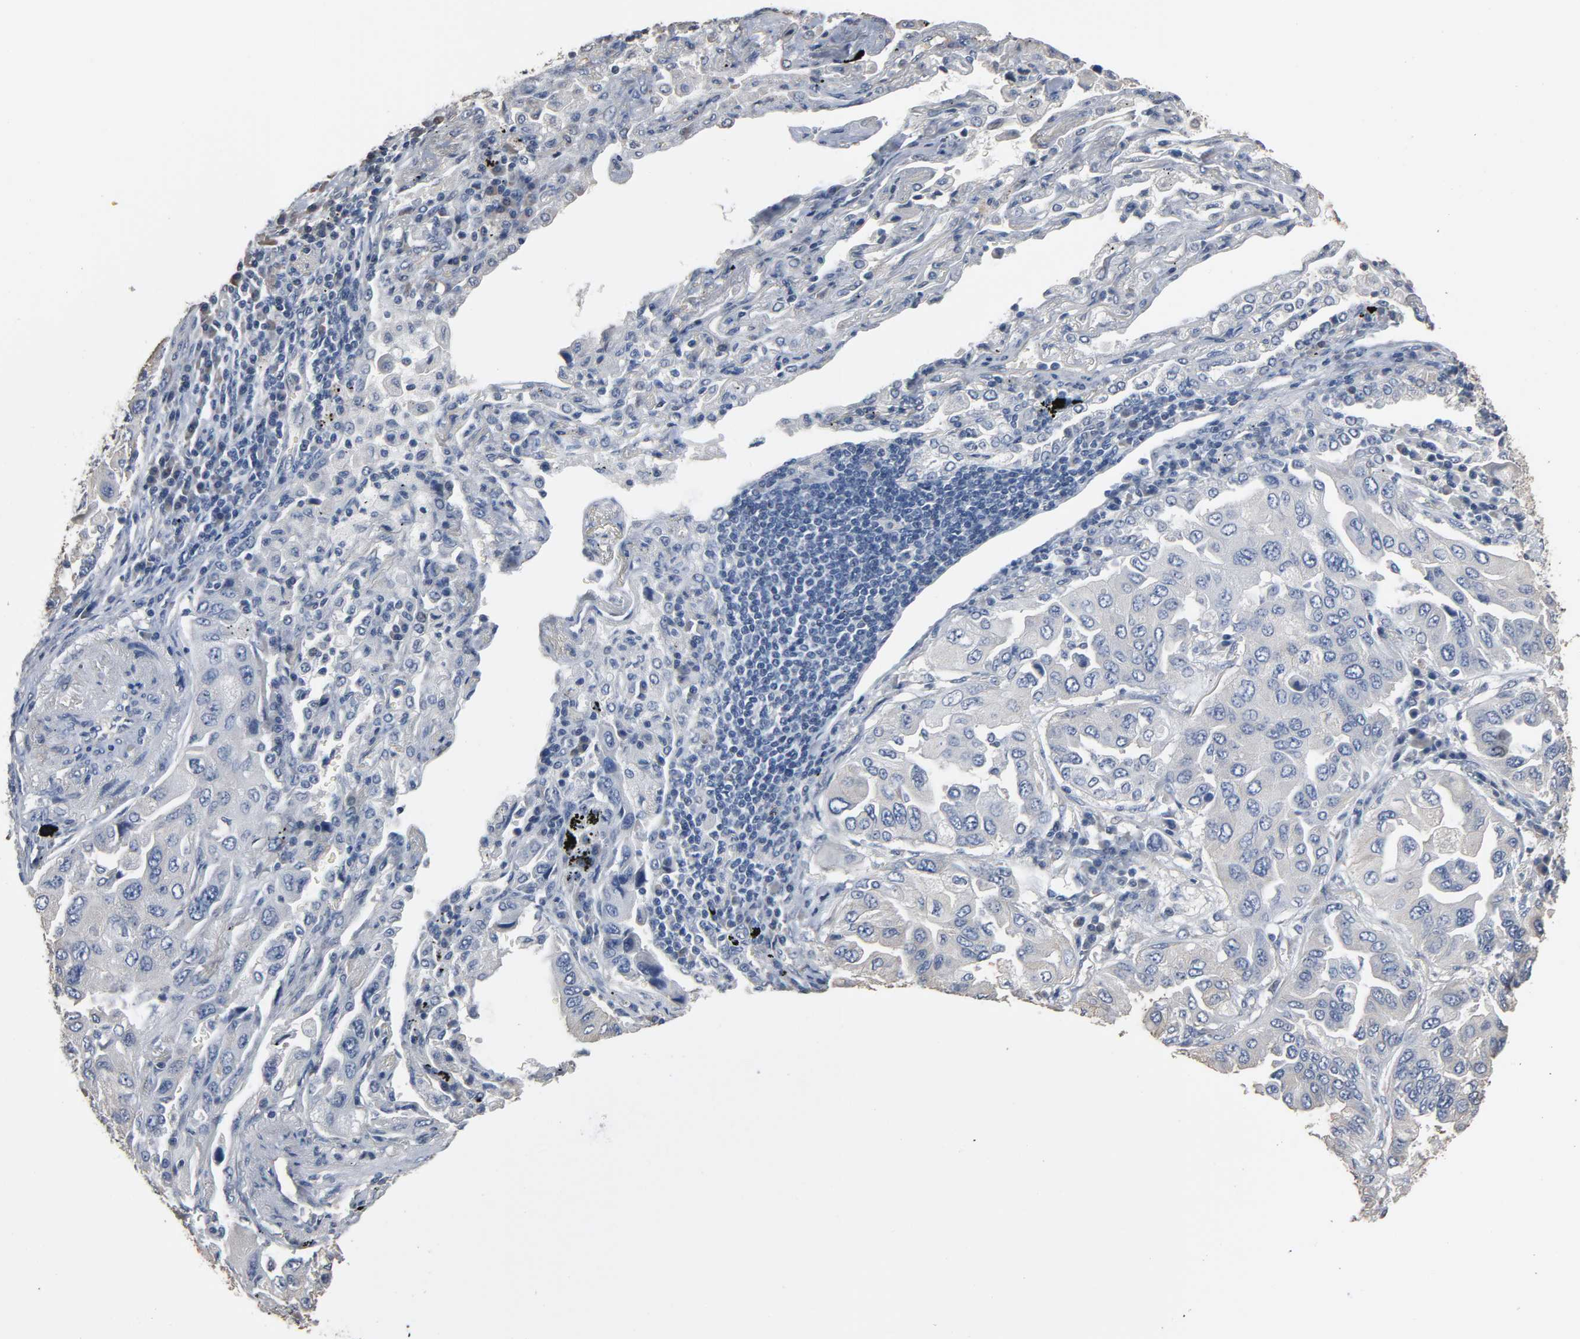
{"staining": {"intensity": "negative", "quantity": "none", "location": "none"}, "tissue": "lung cancer", "cell_type": "Tumor cells", "image_type": "cancer", "snomed": [{"axis": "morphology", "description": "Adenocarcinoma, NOS"}, {"axis": "topography", "description": "Lung"}], "caption": "IHC photomicrograph of neoplastic tissue: human lung adenocarcinoma stained with DAB (3,3'-diaminobenzidine) exhibits no significant protein staining in tumor cells.", "gene": "SOX6", "patient": {"sex": "female", "age": 65}}